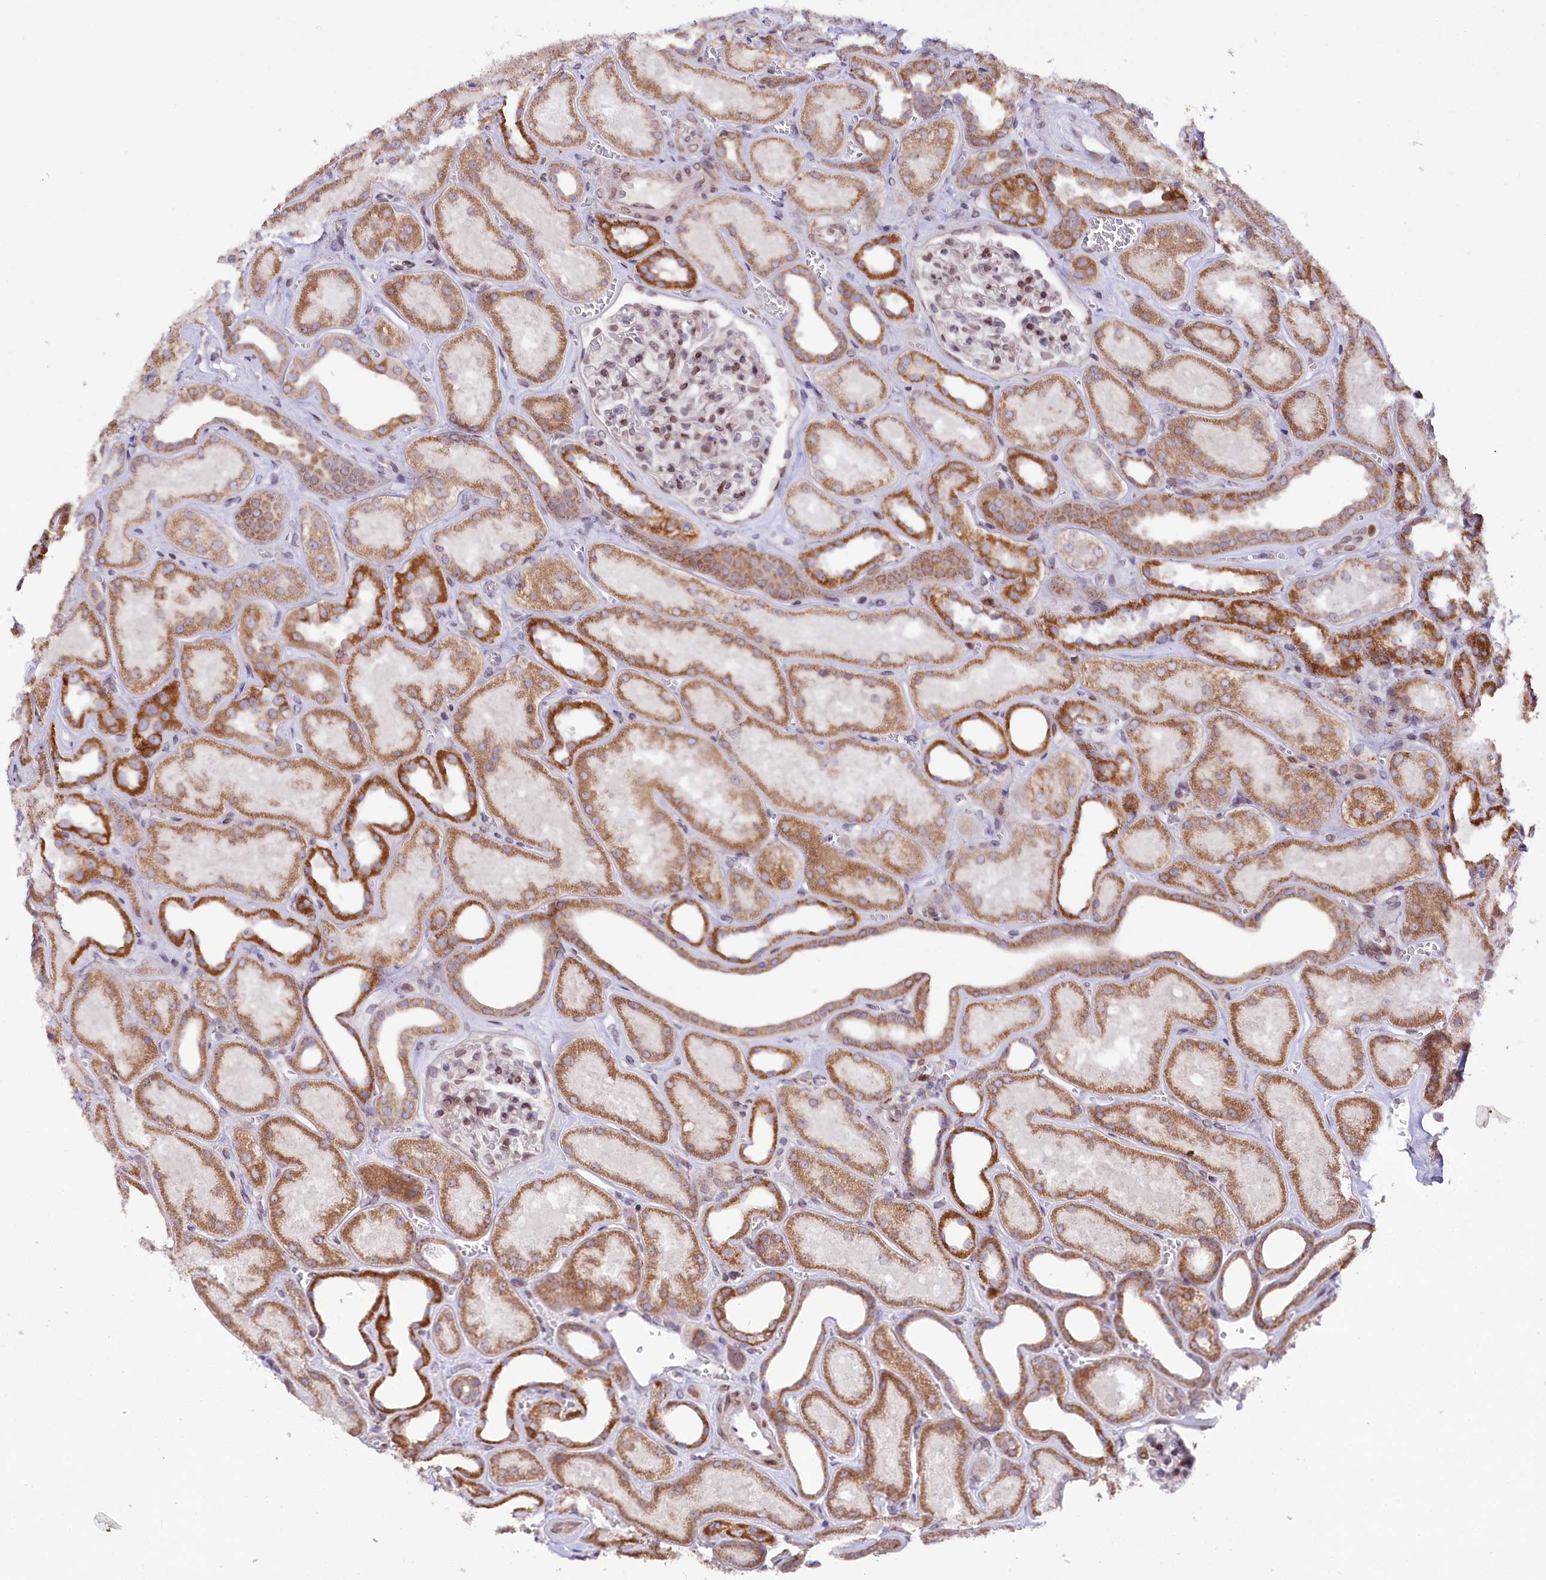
{"staining": {"intensity": "moderate", "quantity": "25%-75%", "location": "nuclear"}, "tissue": "kidney", "cell_type": "Cells in glomeruli", "image_type": "normal", "snomed": [{"axis": "morphology", "description": "Normal tissue, NOS"}, {"axis": "morphology", "description": "Adenocarcinoma, NOS"}, {"axis": "topography", "description": "Kidney"}], "caption": "Kidney stained with IHC exhibits moderate nuclear expression in about 25%-75% of cells in glomeruli.", "gene": "ZNF226", "patient": {"sex": "female", "age": 68}}